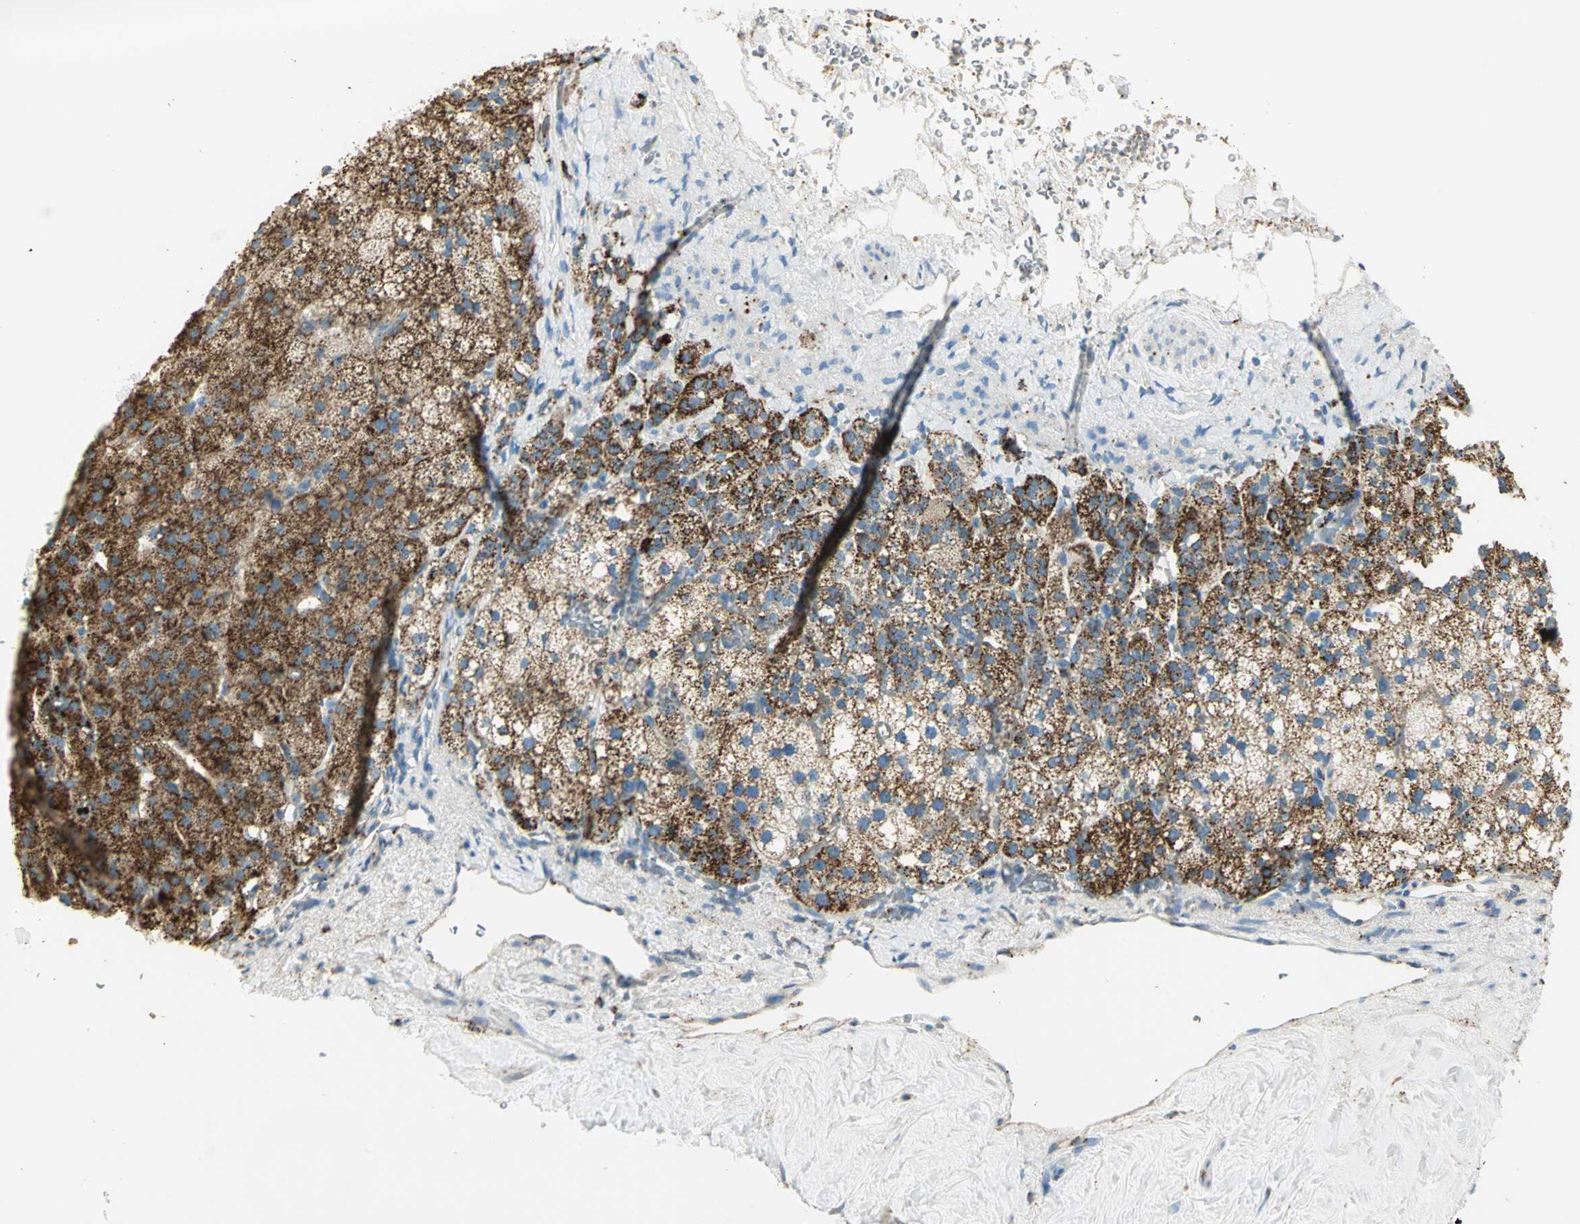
{"staining": {"intensity": "strong", "quantity": ">75%", "location": "cytoplasmic/membranous"}, "tissue": "adrenal gland", "cell_type": "Glandular cells", "image_type": "normal", "snomed": [{"axis": "morphology", "description": "Normal tissue, NOS"}, {"axis": "topography", "description": "Adrenal gland"}], "caption": "A micrograph showing strong cytoplasmic/membranous staining in about >75% of glandular cells in normal adrenal gland, as visualized by brown immunohistochemical staining.", "gene": "ARSA", "patient": {"sex": "male", "age": 35}}